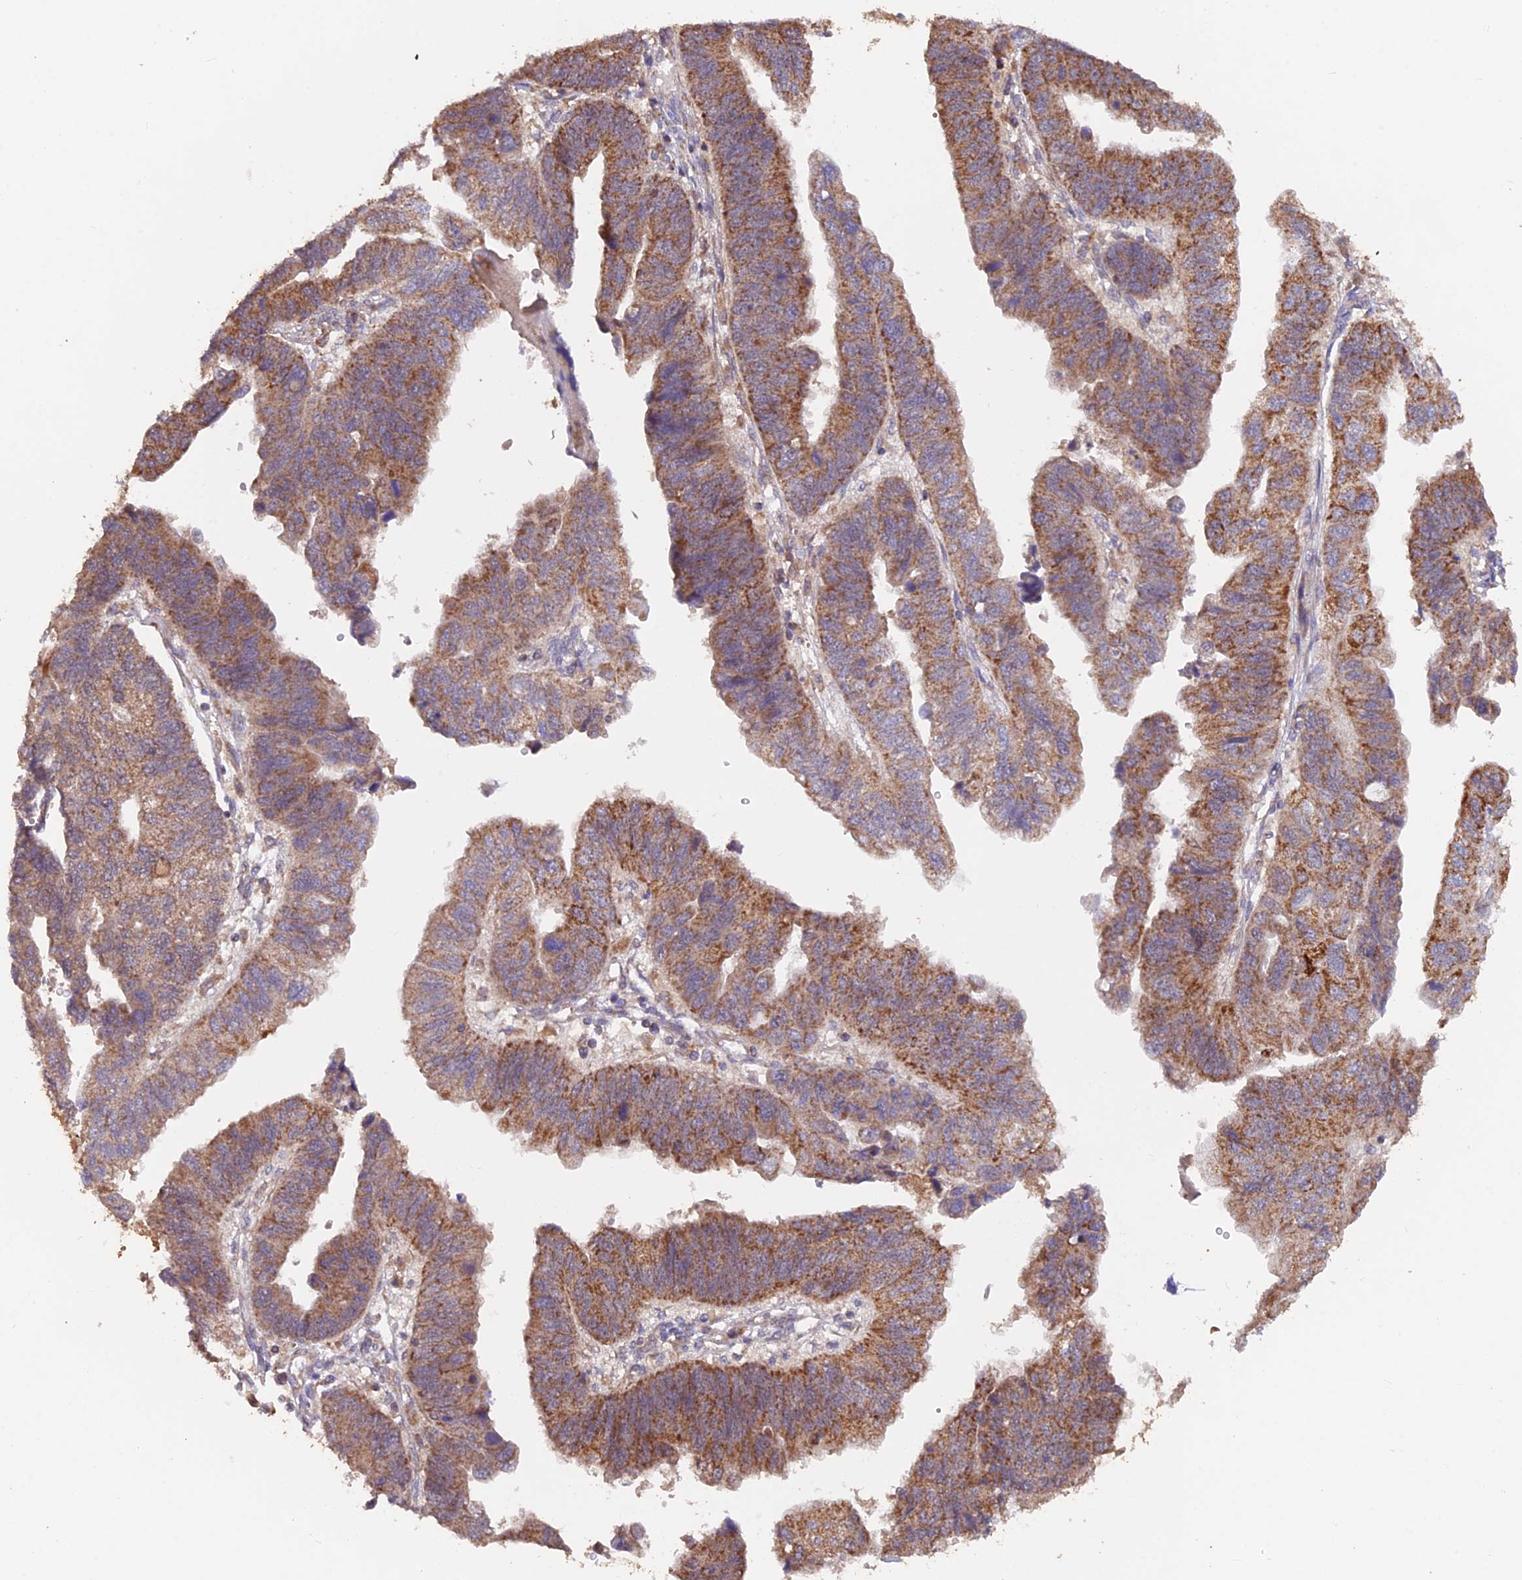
{"staining": {"intensity": "strong", "quantity": "25%-75%", "location": "cytoplasmic/membranous"}, "tissue": "stomach cancer", "cell_type": "Tumor cells", "image_type": "cancer", "snomed": [{"axis": "morphology", "description": "Adenocarcinoma, NOS"}, {"axis": "topography", "description": "Stomach"}], "caption": "Stomach cancer tissue reveals strong cytoplasmic/membranous positivity in approximately 25%-75% of tumor cells", "gene": "IFT22", "patient": {"sex": "male", "age": 59}}